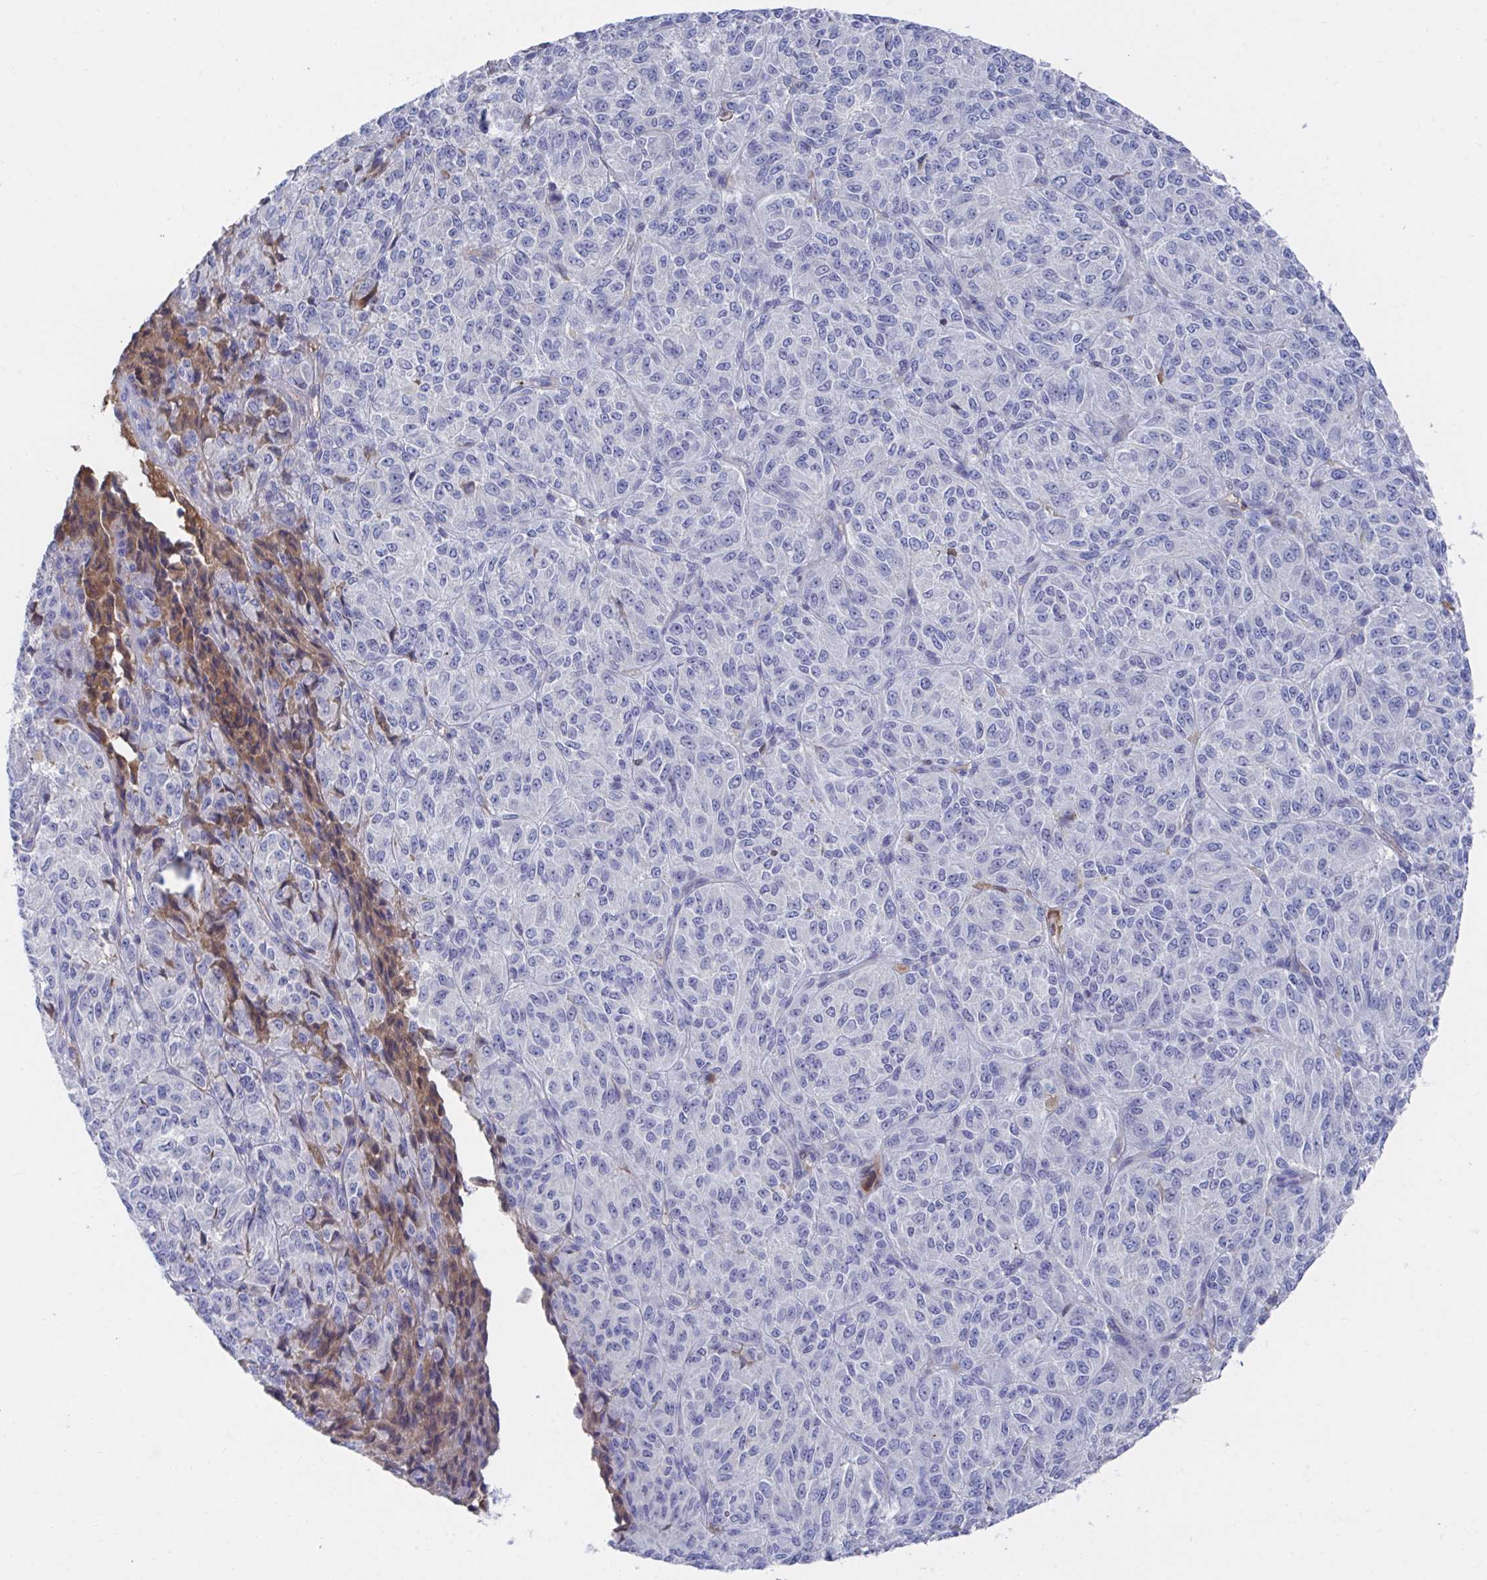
{"staining": {"intensity": "negative", "quantity": "none", "location": "none"}, "tissue": "melanoma", "cell_type": "Tumor cells", "image_type": "cancer", "snomed": [{"axis": "morphology", "description": "Malignant melanoma, Metastatic site"}, {"axis": "topography", "description": "Brain"}], "caption": "There is no significant staining in tumor cells of malignant melanoma (metastatic site). (DAB (3,3'-diaminobenzidine) immunohistochemistry (IHC), high magnification).", "gene": "TNFAIP6", "patient": {"sex": "female", "age": 56}}